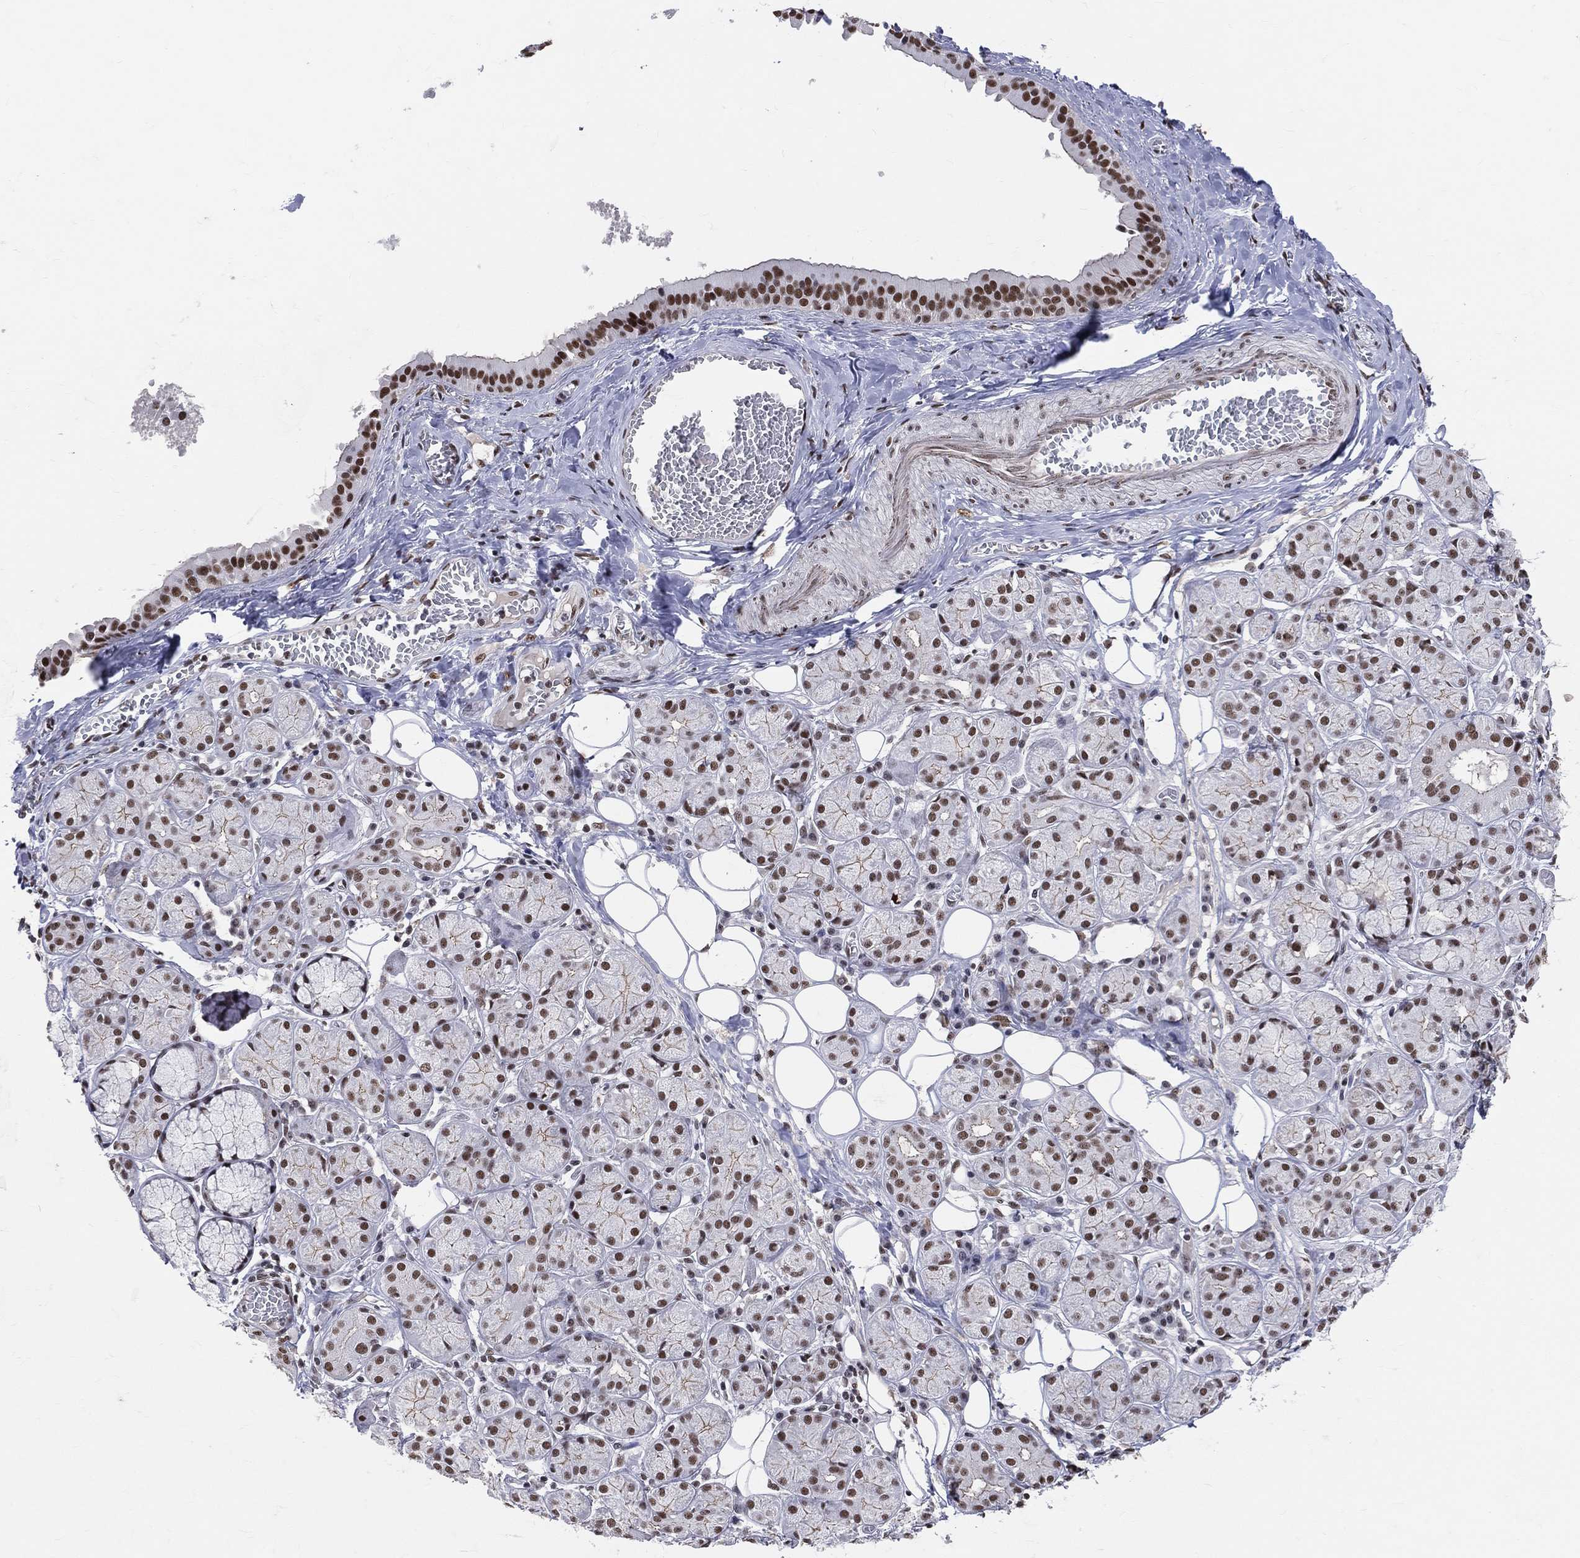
{"staining": {"intensity": "strong", "quantity": ">75%", "location": "nuclear"}, "tissue": "salivary gland", "cell_type": "Glandular cells", "image_type": "normal", "snomed": [{"axis": "morphology", "description": "Normal tissue, NOS"}, {"axis": "topography", "description": "Salivary gland"}], "caption": "Salivary gland was stained to show a protein in brown. There is high levels of strong nuclear expression in about >75% of glandular cells. The staining was performed using DAB (3,3'-diaminobenzidine) to visualize the protein expression in brown, while the nuclei were stained in blue with hematoxylin (Magnification: 20x).", "gene": "CDK7", "patient": {"sex": "male", "age": 71}}